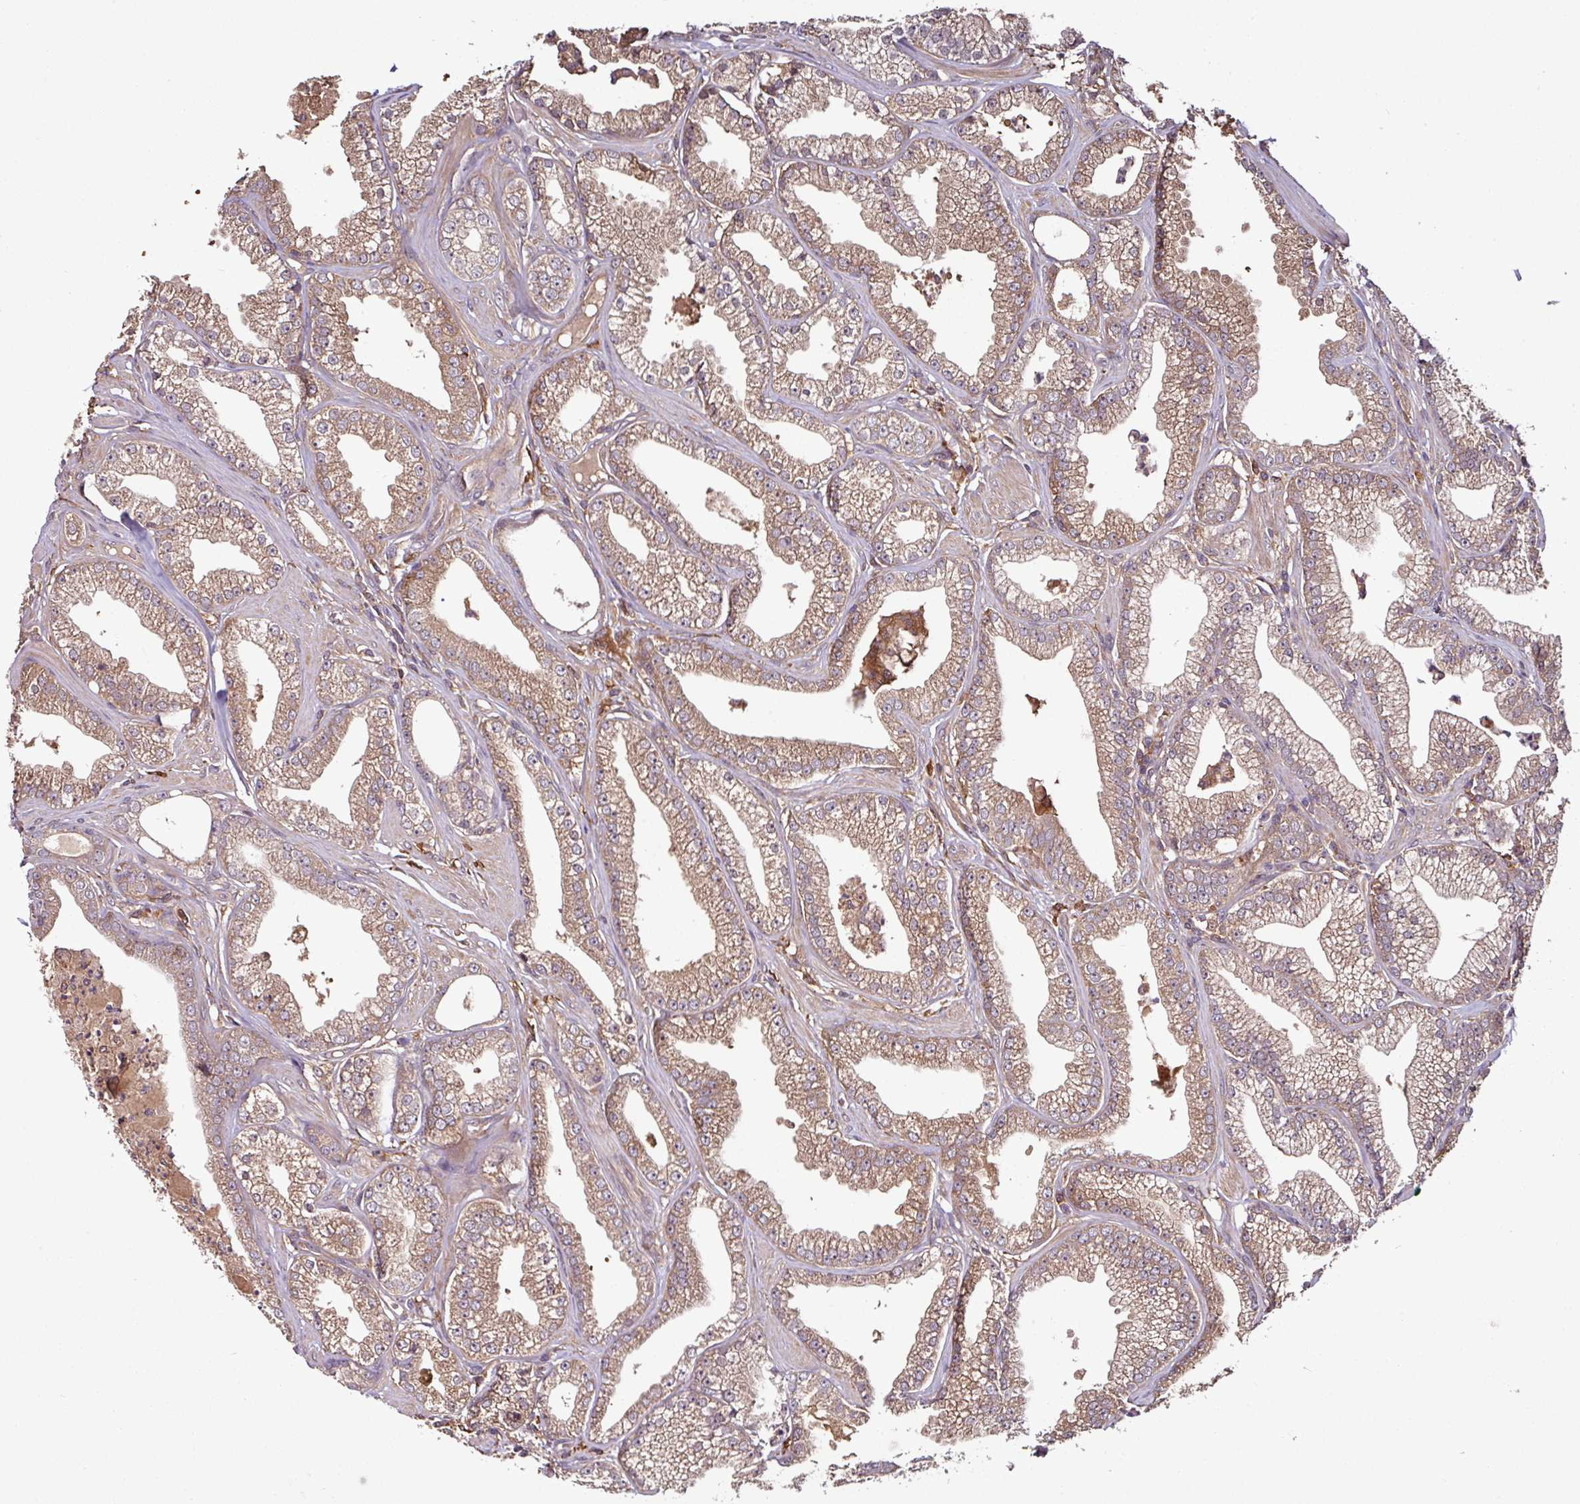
{"staining": {"intensity": "moderate", "quantity": ">75%", "location": "cytoplasmic/membranous"}, "tissue": "prostate cancer", "cell_type": "Tumor cells", "image_type": "cancer", "snomed": [{"axis": "morphology", "description": "Adenocarcinoma, High grade"}, {"axis": "topography", "description": "Prostate"}], "caption": "Prostate cancer (adenocarcinoma (high-grade)) stained with DAB (3,3'-diaminobenzidine) immunohistochemistry (IHC) reveals medium levels of moderate cytoplasmic/membranous staining in approximately >75% of tumor cells. (DAB (3,3'-diaminobenzidine) IHC, brown staining for protein, blue staining for nuclei).", "gene": "GNPDA1", "patient": {"sex": "male", "age": 67}}